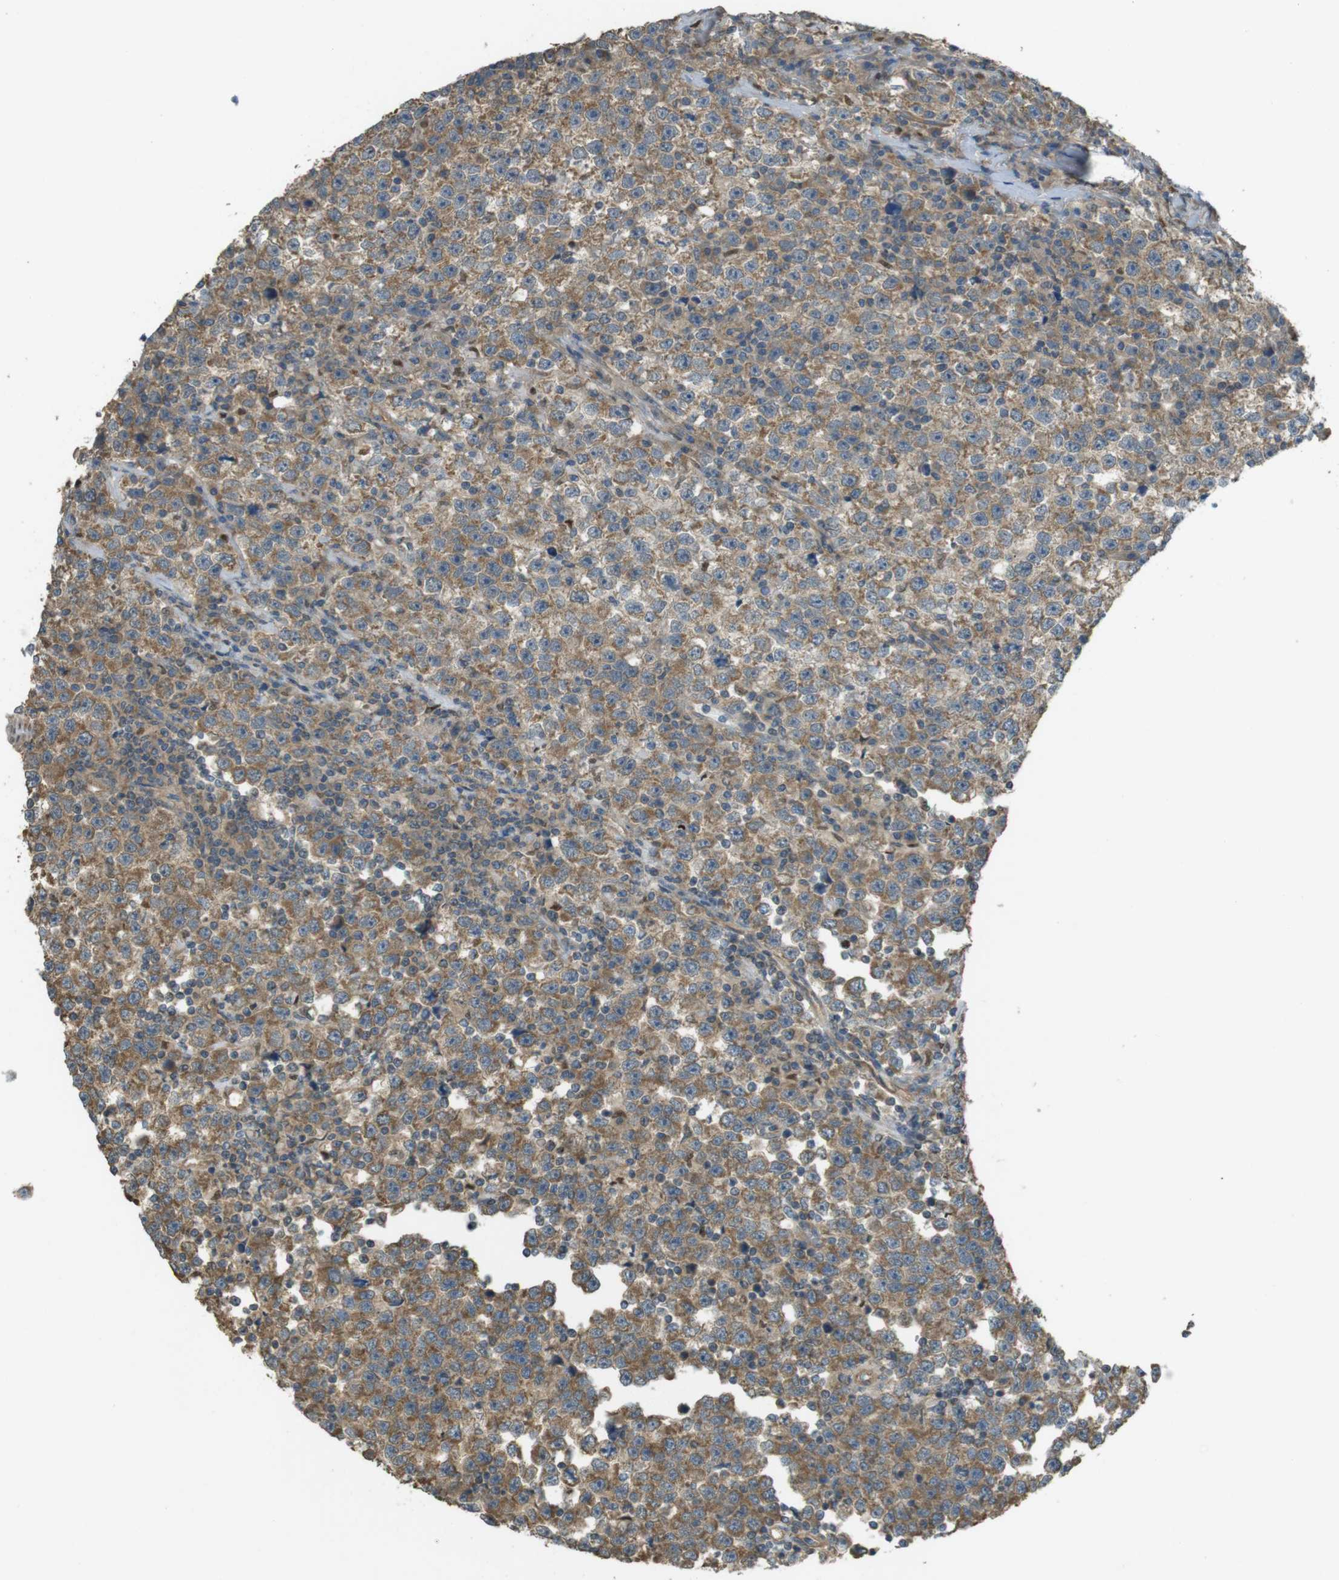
{"staining": {"intensity": "moderate", "quantity": ">75%", "location": "cytoplasmic/membranous"}, "tissue": "testis cancer", "cell_type": "Tumor cells", "image_type": "cancer", "snomed": [{"axis": "morphology", "description": "Seminoma, NOS"}, {"axis": "topography", "description": "Testis"}], "caption": "A micrograph showing moderate cytoplasmic/membranous expression in approximately >75% of tumor cells in testis cancer, as visualized by brown immunohistochemical staining.", "gene": "ZDHHC20", "patient": {"sex": "male", "age": 43}}